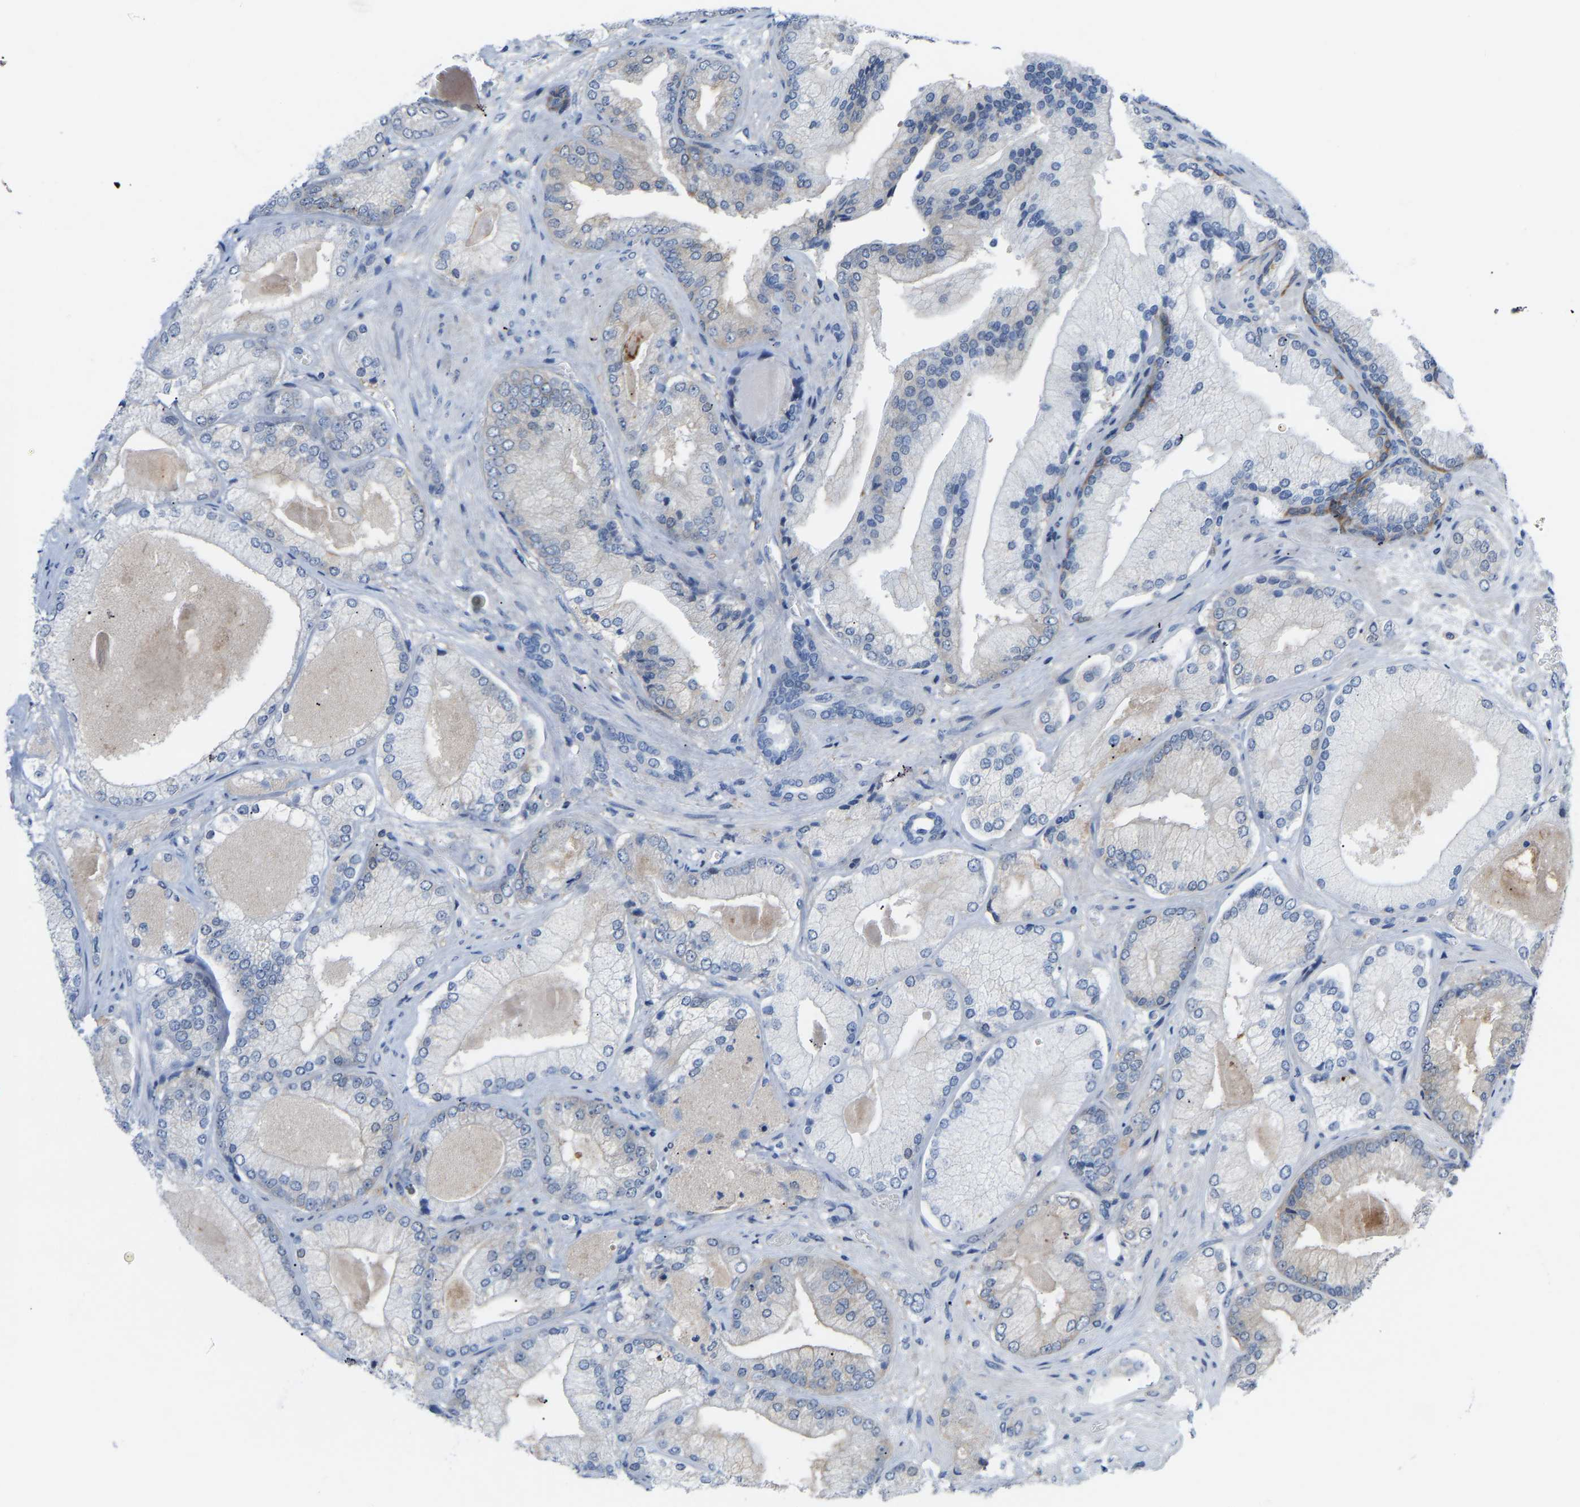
{"staining": {"intensity": "negative", "quantity": "none", "location": "none"}, "tissue": "prostate cancer", "cell_type": "Tumor cells", "image_type": "cancer", "snomed": [{"axis": "morphology", "description": "Adenocarcinoma, Low grade"}, {"axis": "topography", "description": "Prostate"}], "caption": "Prostate cancer stained for a protein using IHC exhibits no staining tumor cells.", "gene": "ABTB2", "patient": {"sex": "male", "age": 65}}